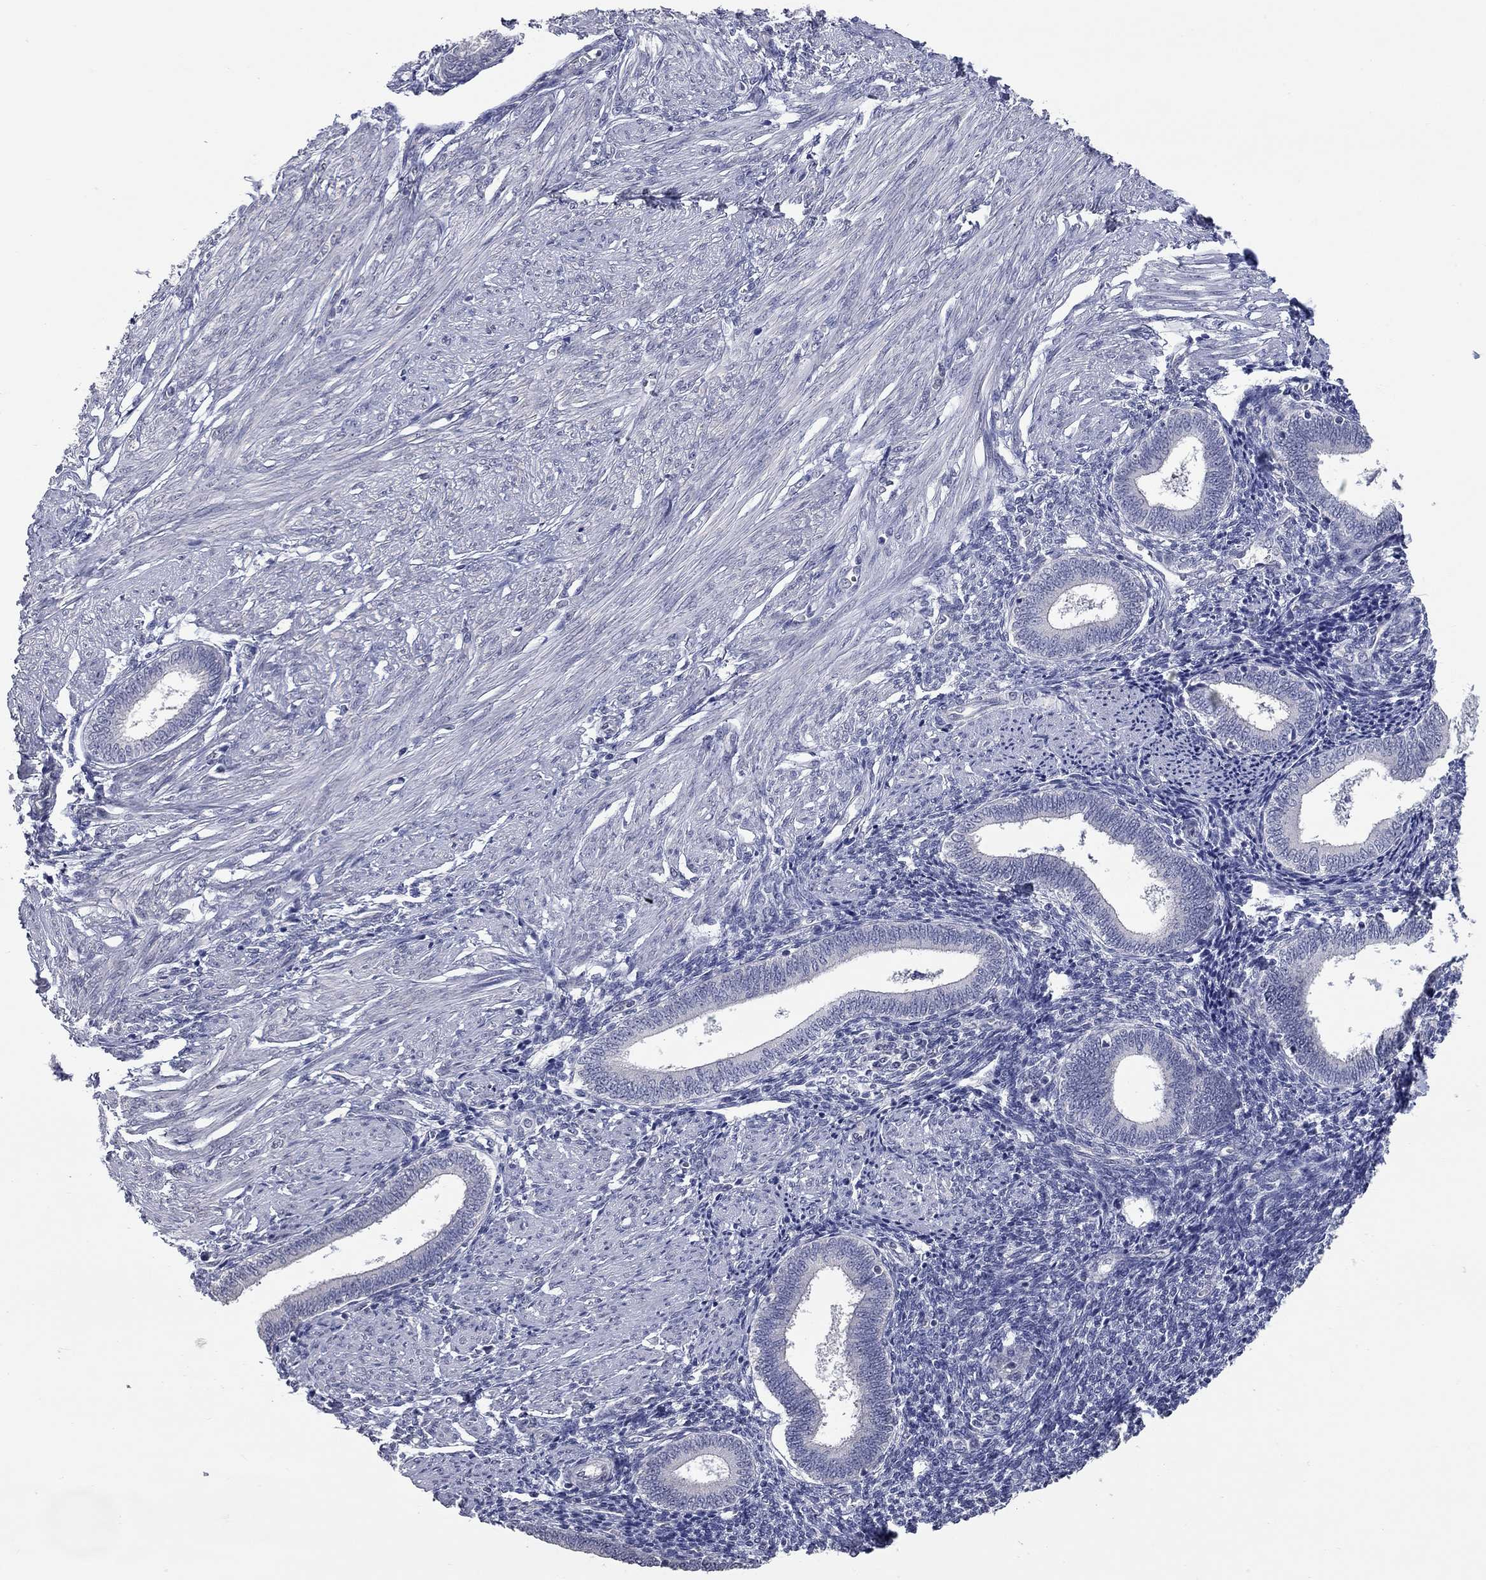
{"staining": {"intensity": "negative", "quantity": "none", "location": "none"}, "tissue": "endometrium", "cell_type": "Cells in endometrial stroma", "image_type": "normal", "snomed": [{"axis": "morphology", "description": "Normal tissue, NOS"}, {"axis": "topography", "description": "Endometrium"}], "caption": "High power microscopy photomicrograph of an IHC image of unremarkable endometrium, revealing no significant positivity in cells in endometrial stroma.", "gene": "SHOC2", "patient": {"sex": "female", "age": 42}}